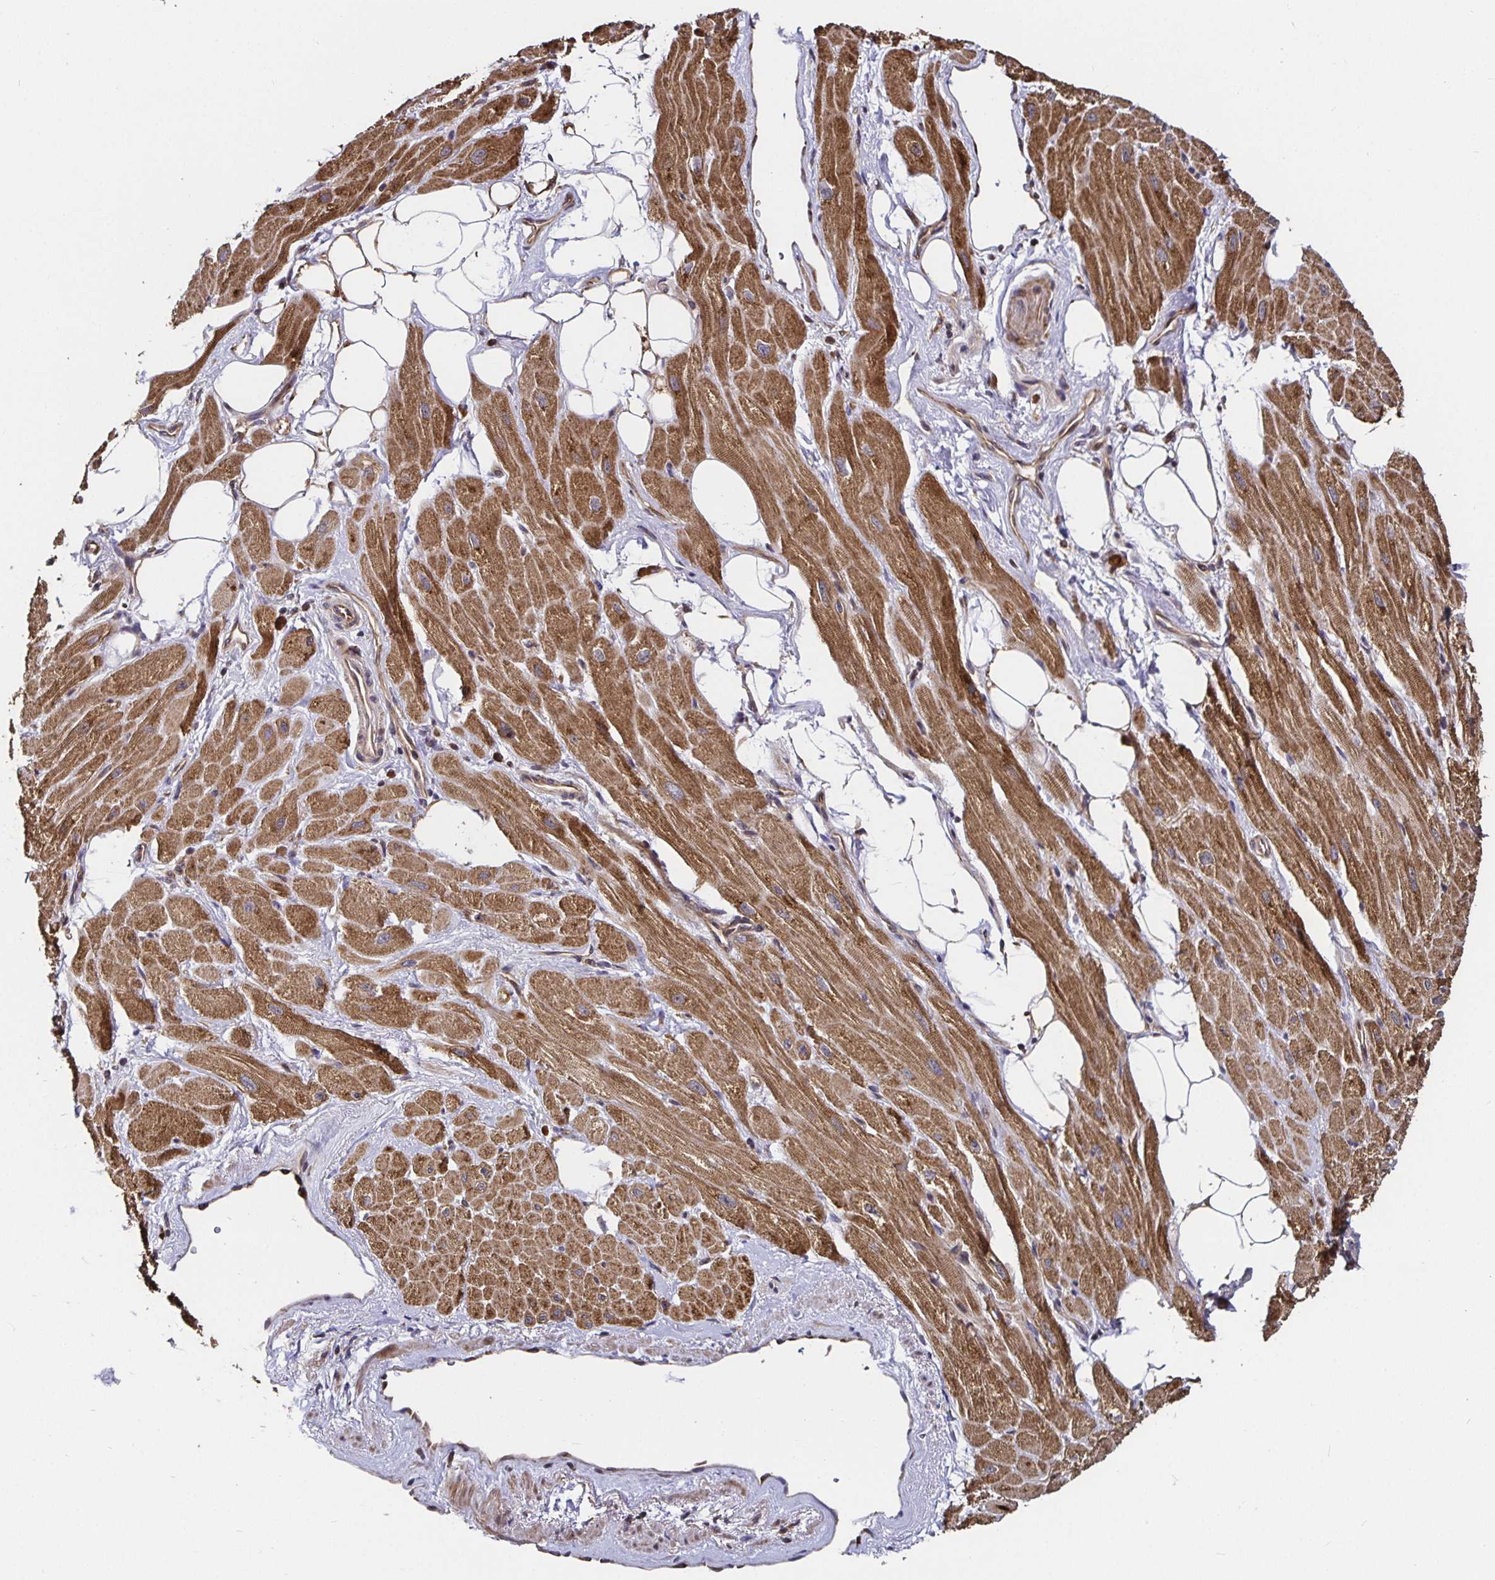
{"staining": {"intensity": "moderate", "quantity": ">75%", "location": "cytoplasmic/membranous"}, "tissue": "heart muscle", "cell_type": "Cardiomyocytes", "image_type": "normal", "snomed": [{"axis": "morphology", "description": "Normal tissue, NOS"}, {"axis": "topography", "description": "Heart"}], "caption": "This is an image of immunohistochemistry (IHC) staining of normal heart muscle, which shows moderate staining in the cytoplasmic/membranous of cardiomyocytes.", "gene": "MLST8", "patient": {"sex": "male", "age": 62}}